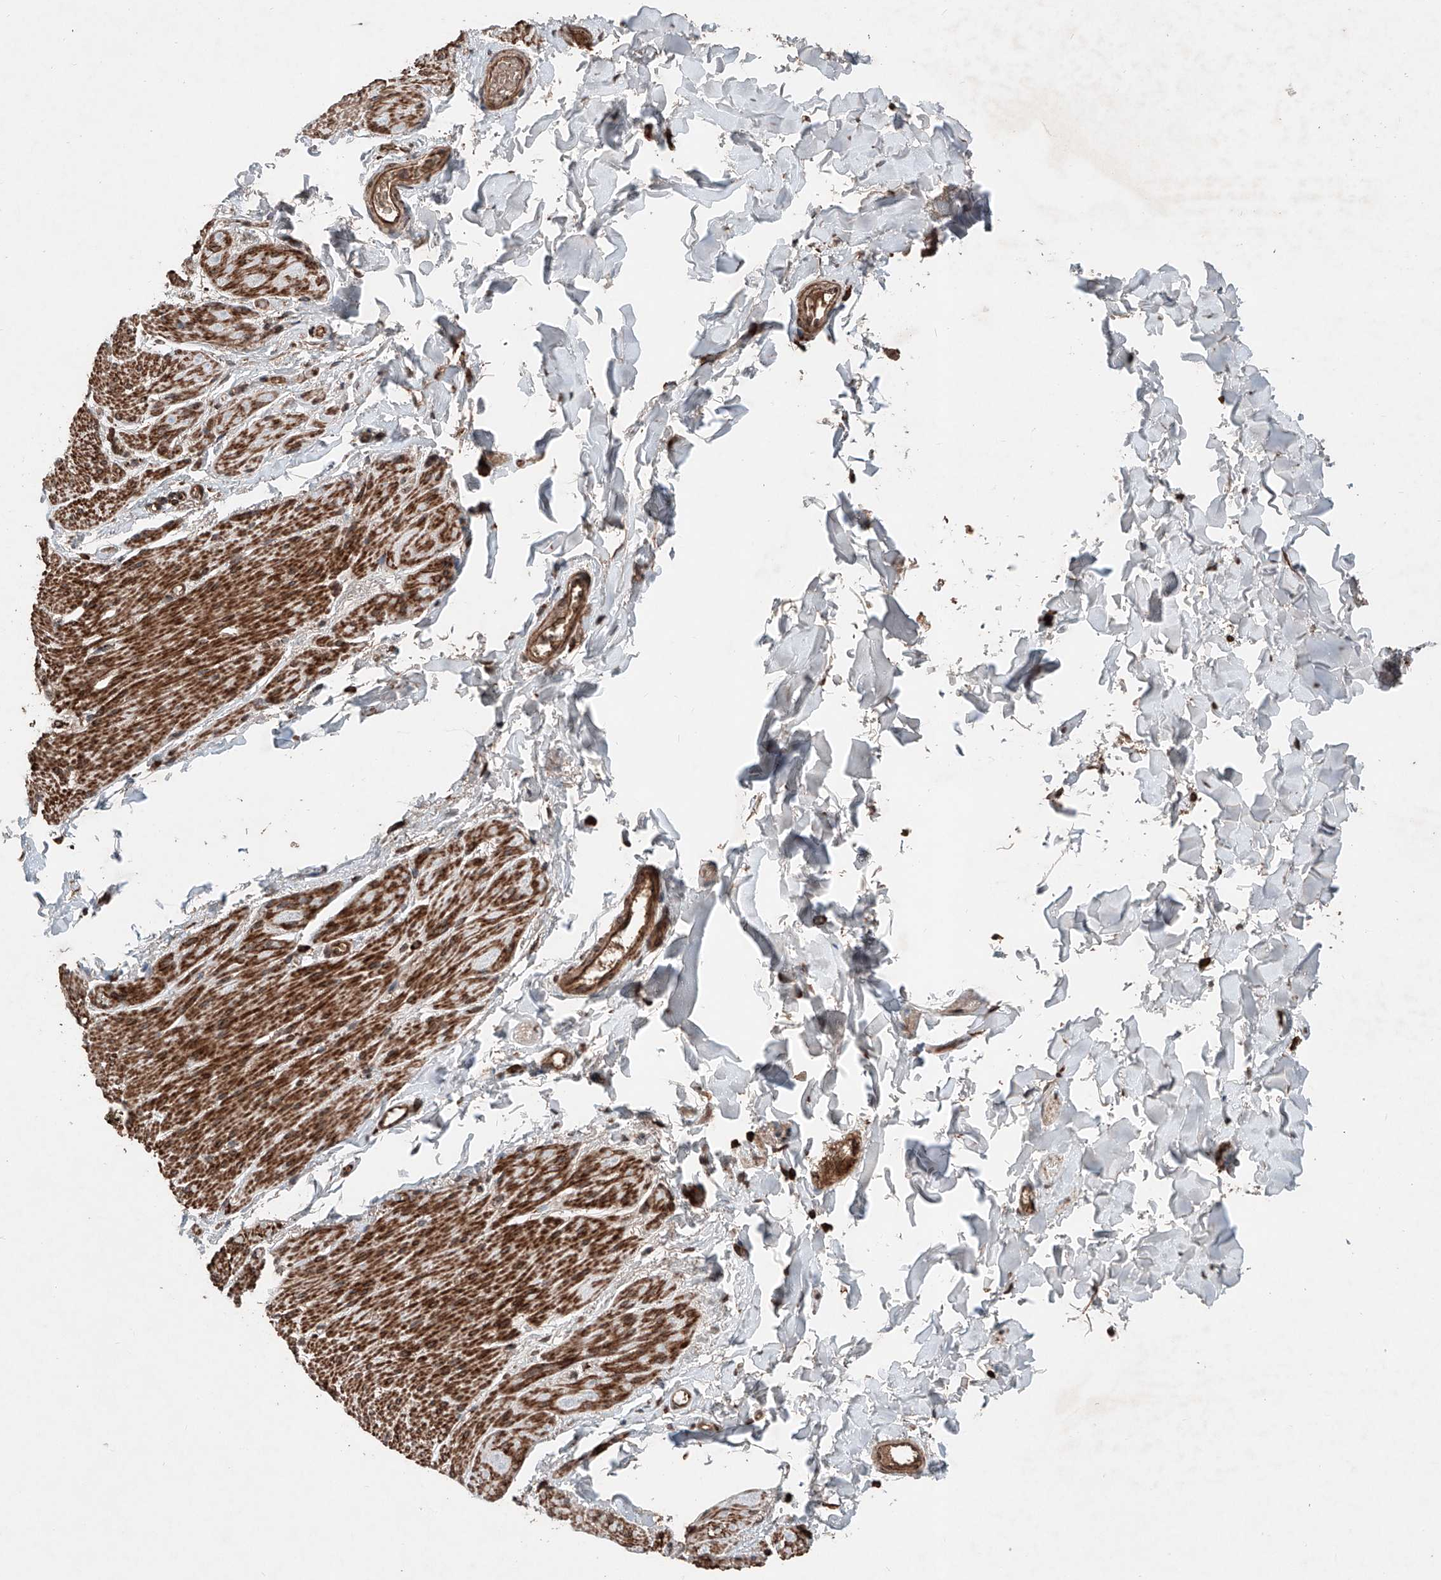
{"staining": {"intensity": "strong", "quantity": ">75%", "location": "cytoplasmic/membranous"}, "tissue": "smooth muscle", "cell_type": "Smooth muscle cells", "image_type": "normal", "snomed": [{"axis": "morphology", "description": "Normal tissue, NOS"}, {"axis": "topography", "description": "Colon"}, {"axis": "topography", "description": "Peripheral nerve tissue"}], "caption": "Immunohistochemistry (DAB) staining of unremarkable human smooth muscle shows strong cytoplasmic/membranous protein staining in approximately >75% of smooth muscle cells. (DAB IHC, brown staining for protein, blue staining for nuclei).", "gene": "ZSCAN29", "patient": {"sex": "female", "age": 61}}